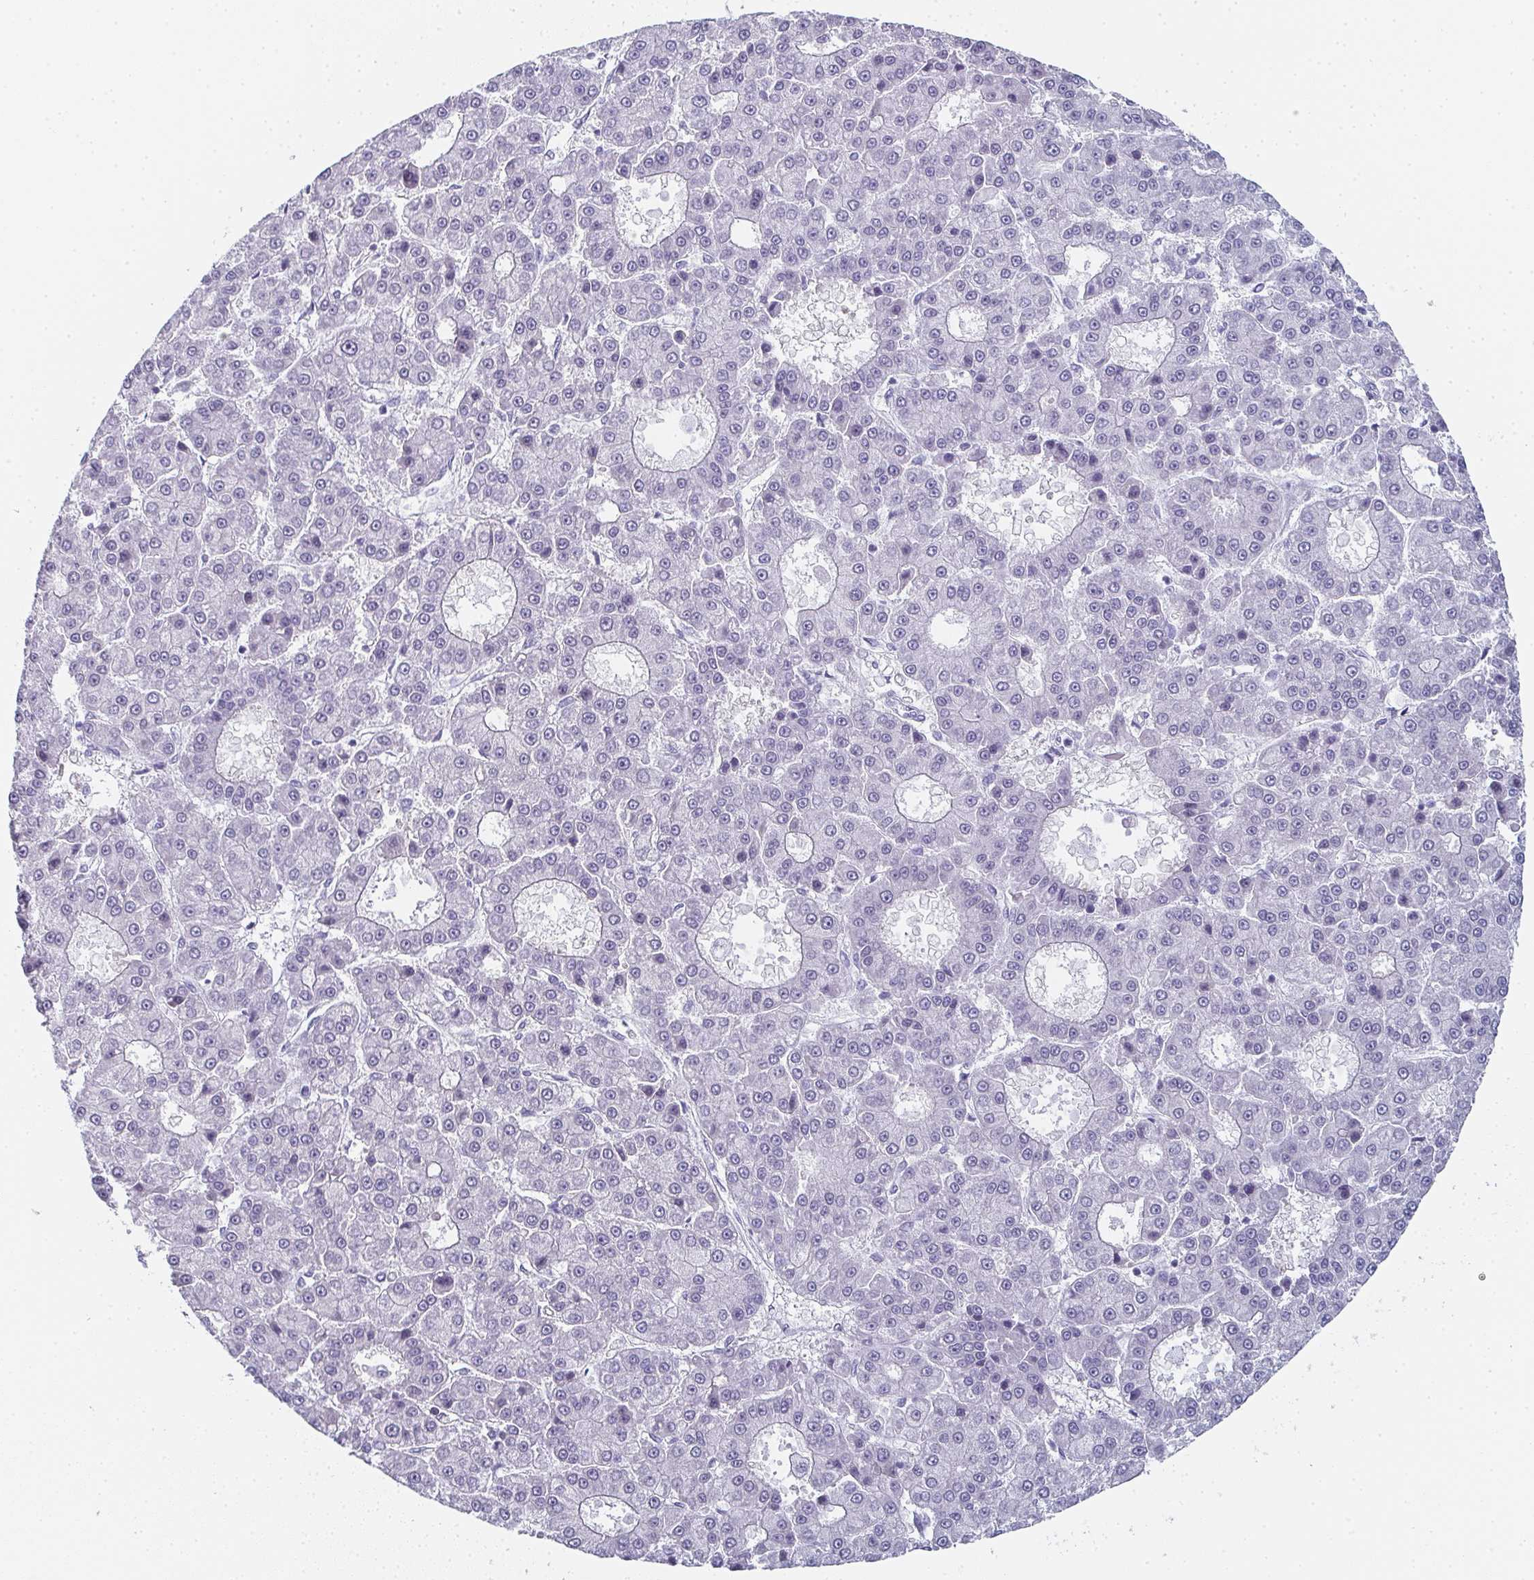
{"staining": {"intensity": "negative", "quantity": "none", "location": "none"}, "tissue": "liver cancer", "cell_type": "Tumor cells", "image_type": "cancer", "snomed": [{"axis": "morphology", "description": "Carcinoma, Hepatocellular, NOS"}, {"axis": "topography", "description": "Liver"}], "caption": "High magnification brightfield microscopy of hepatocellular carcinoma (liver) stained with DAB (brown) and counterstained with hematoxylin (blue): tumor cells show no significant expression.", "gene": "PYCR3", "patient": {"sex": "male", "age": 70}}